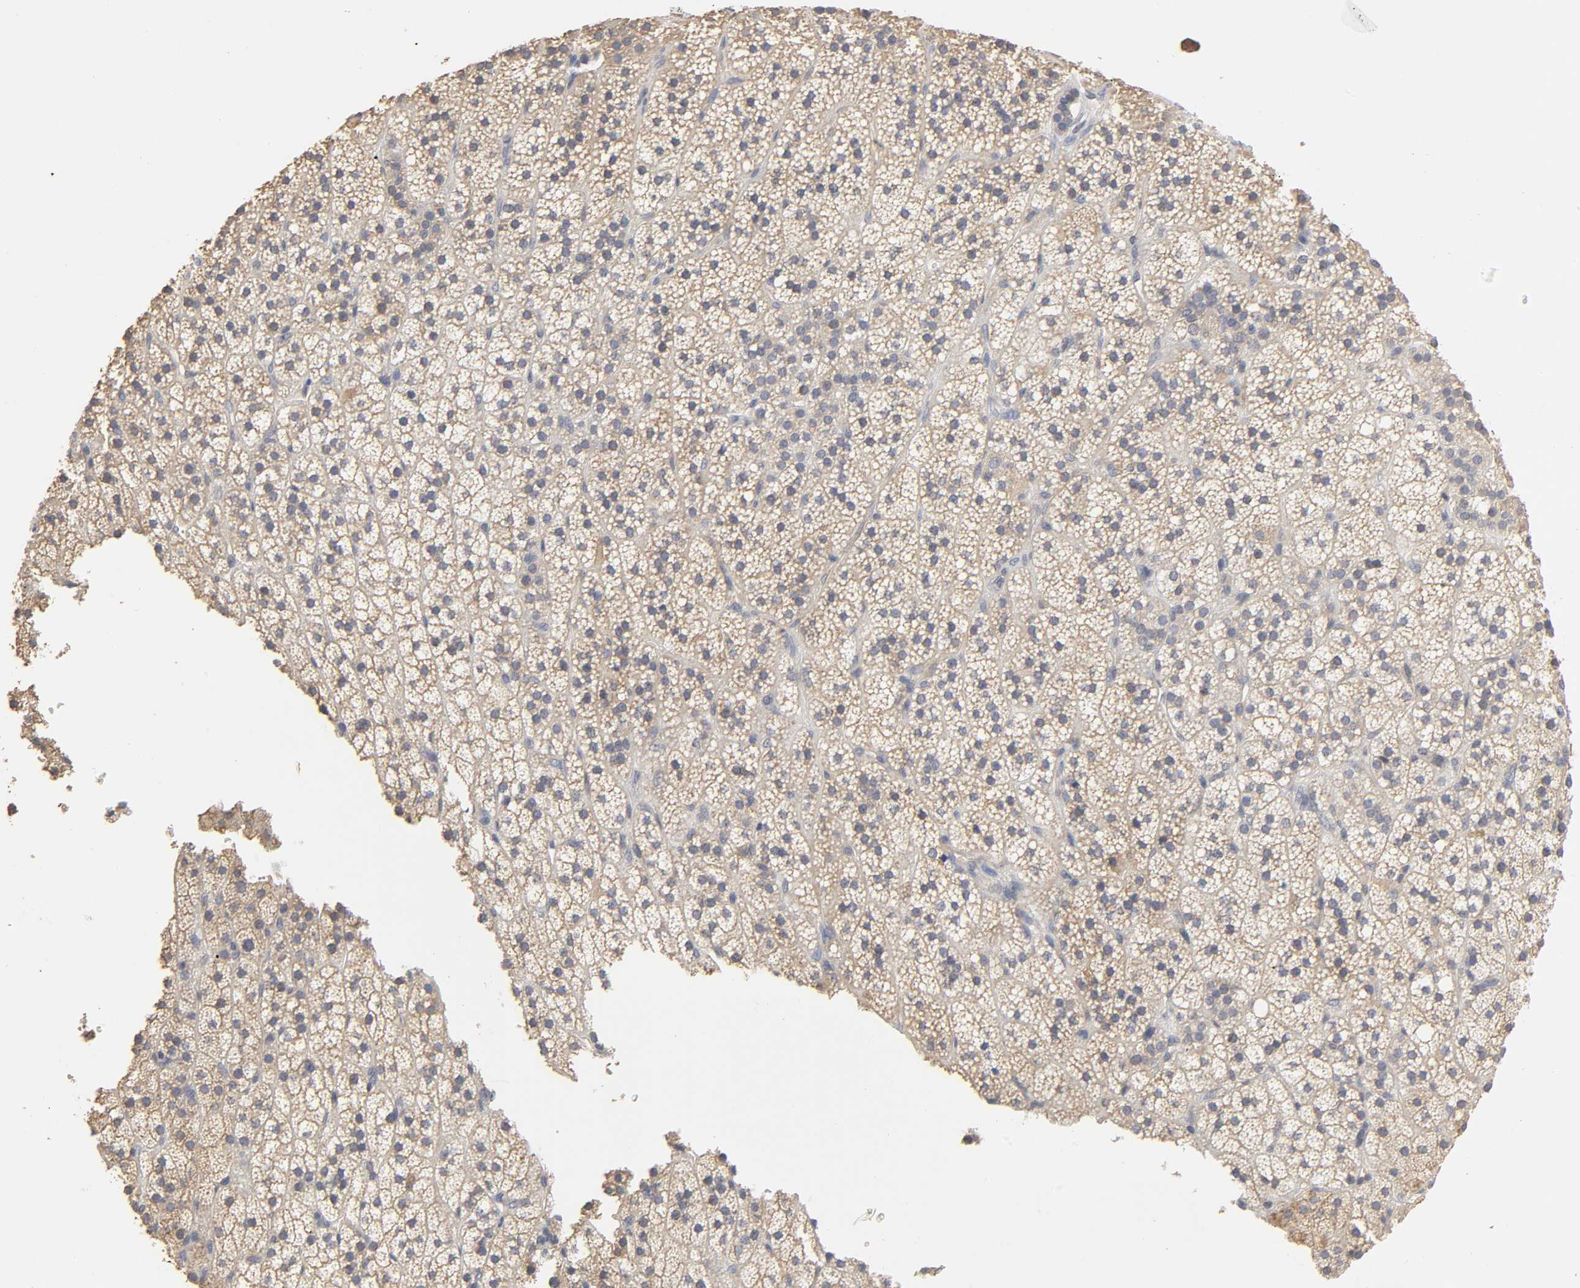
{"staining": {"intensity": "moderate", "quantity": ">75%", "location": "cytoplasmic/membranous"}, "tissue": "adrenal gland", "cell_type": "Glandular cells", "image_type": "normal", "snomed": [{"axis": "morphology", "description": "Normal tissue, NOS"}, {"axis": "topography", "description": "Adrenal gland"}], "caption": "Adrenal gland was stained to show a protein in brown. There is medium levels of moderate cytoplasmic/membranous staining in approximately >75% of glandular cells. Using DAB (brown) and hematoxylin (blue) stains, captured at high magnification using brightfield microscopy.", "gene": "SLC10A2", "patient": {"sex": "male", "age": 35}}